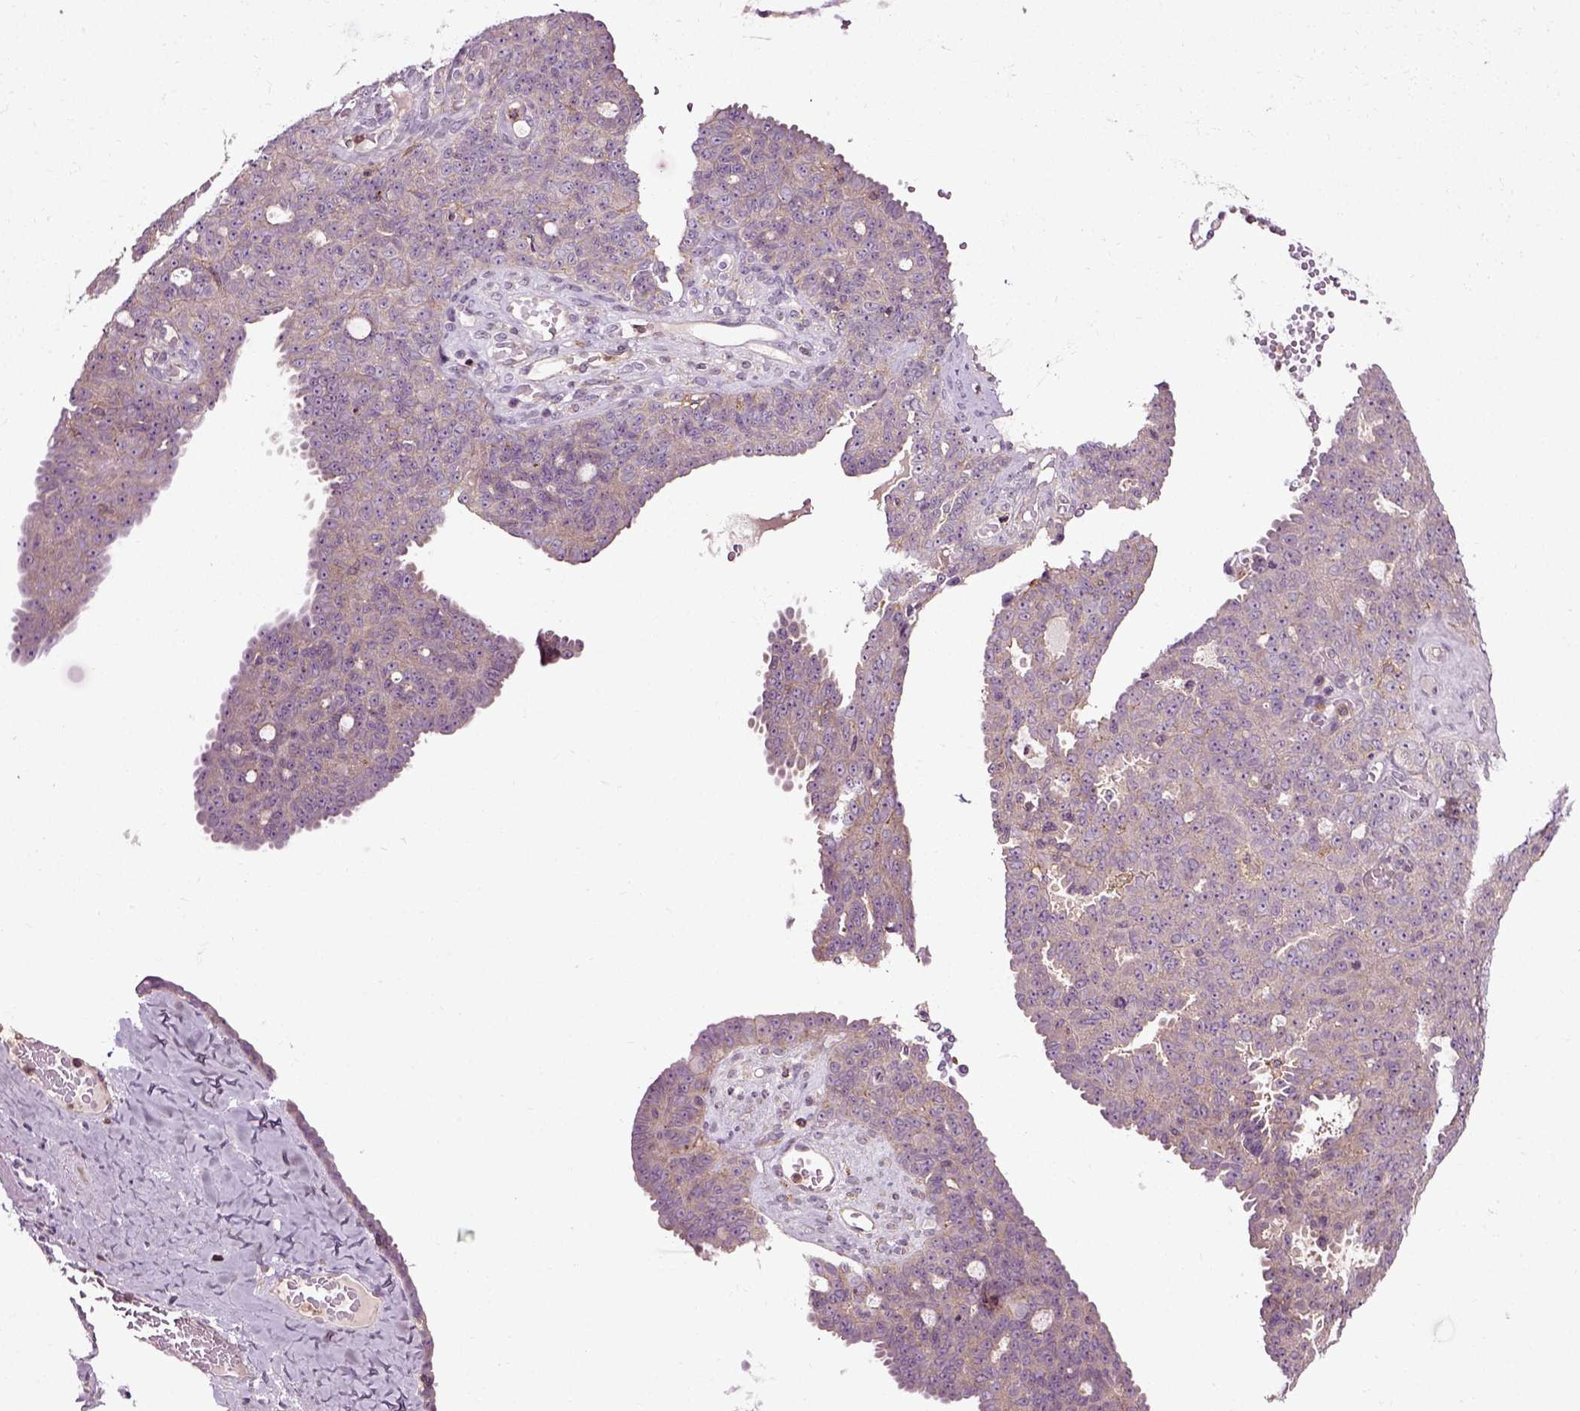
{"staining": {"intensity": "negative", "quantity": "none", "location": "none"}, "tissue": "ovarian cancer", "cell_type": "Tumor cells", "image_type": "cancer", "snomed": [{"axis": "morphology", "description": "Cystadenocarcinoma, serous, NOS"}, {"axis": "topography", "description": "Ovary"}], "caption": "An IHC photomicrograph of ovarian serous cystadenocarcinoma is shown. There is no staining in tumor cells of ovarian serous cystadenocarcinoma.", "gene": "RHOF", "patient": {"sex": "female", "age": 71}}